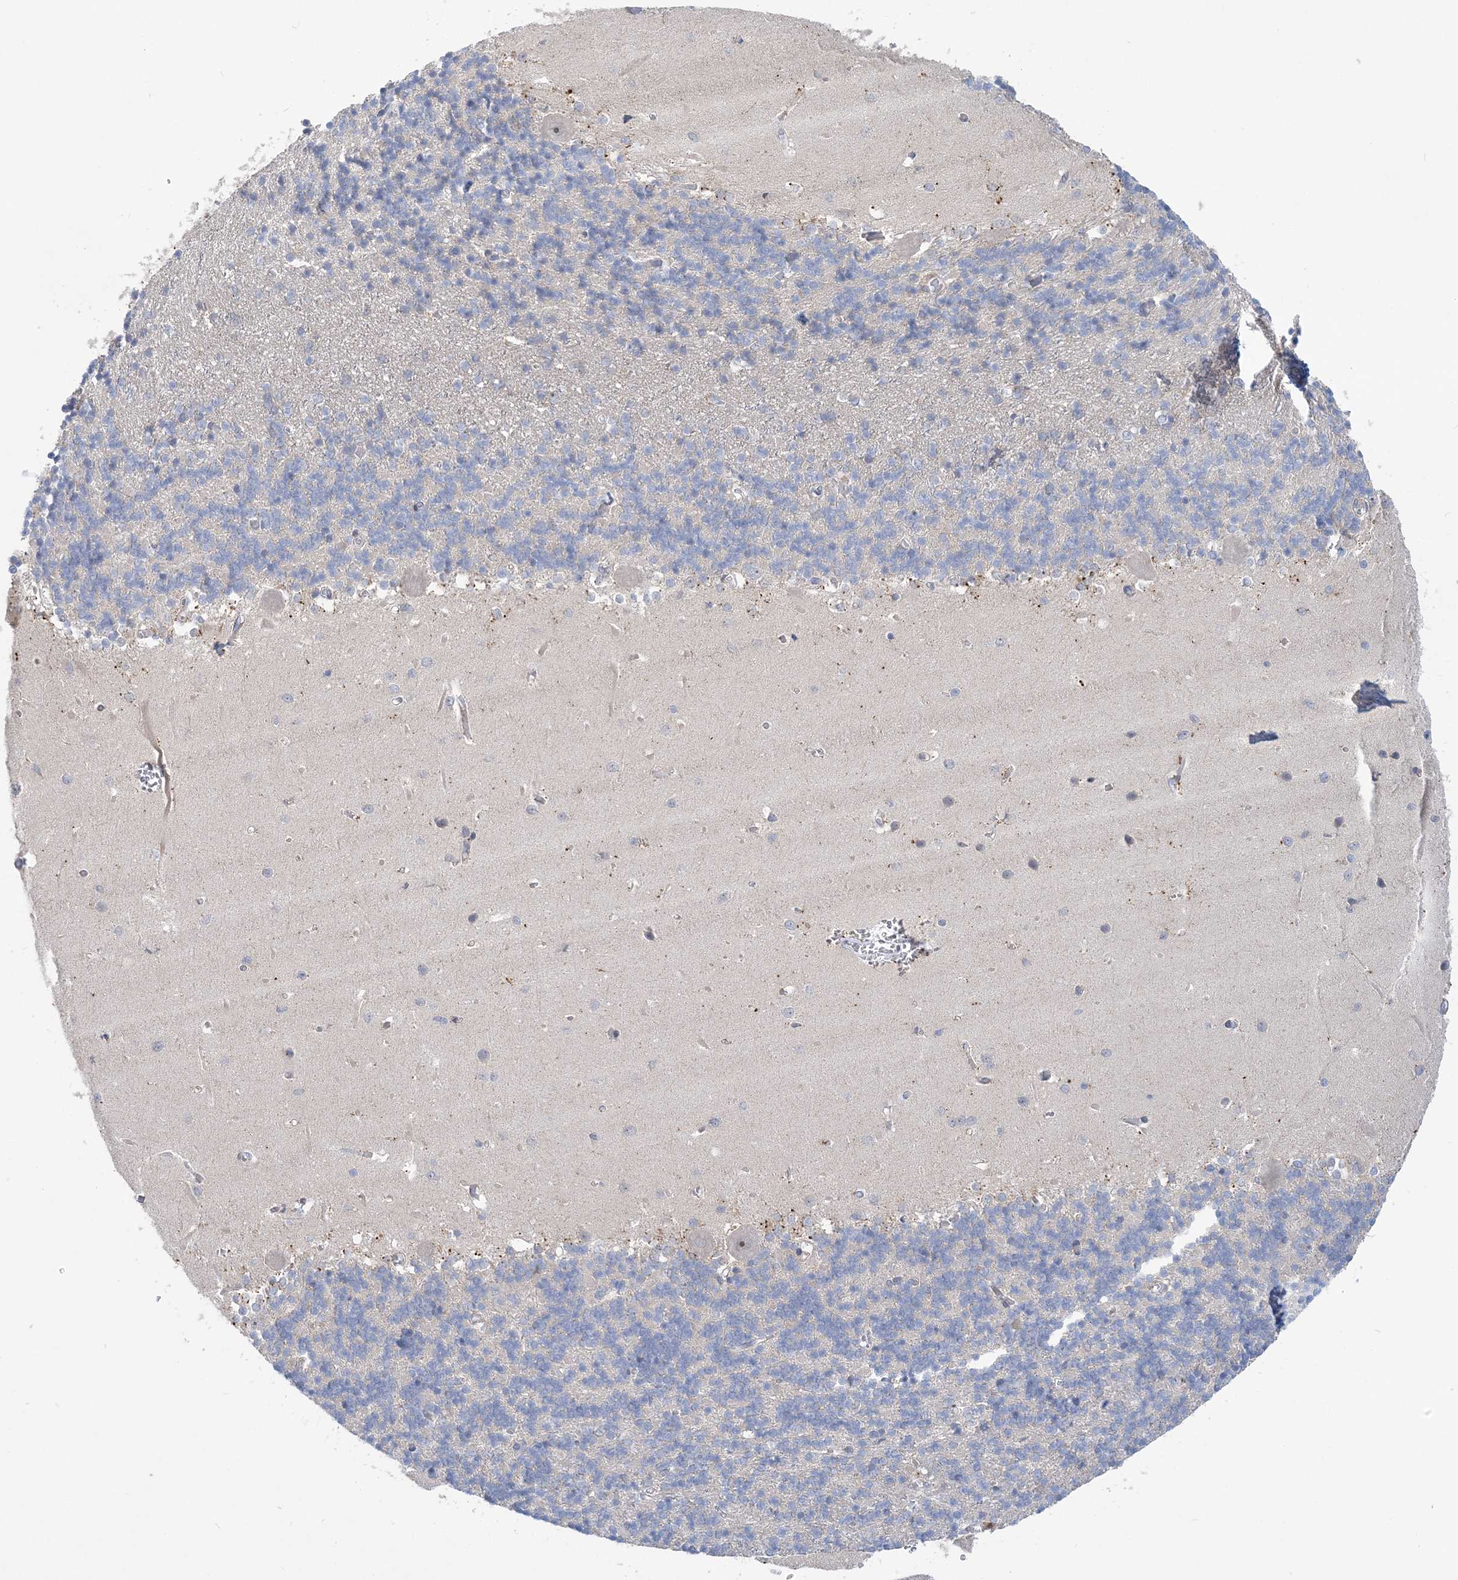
{"staining": {"intensity": "negative", "quantity": "none", "location": "none"}, "tissue": "cerebellum", "cell_type": "Cells in granular layer", "image_type": "normal", "snomed": [{"axis": "morphology", "description": "Normal tissue, NOS"}, {"axis": "topography", "description": "Cerebellum"}], "caption": "This is a micrograph of immunohistochemistry (IHC) staining of unremarkable cerebellum, which shows no staining in cells in granular layer.", "gene": "ANKRD35", "patient": {"sex": "male", "age": 37}}